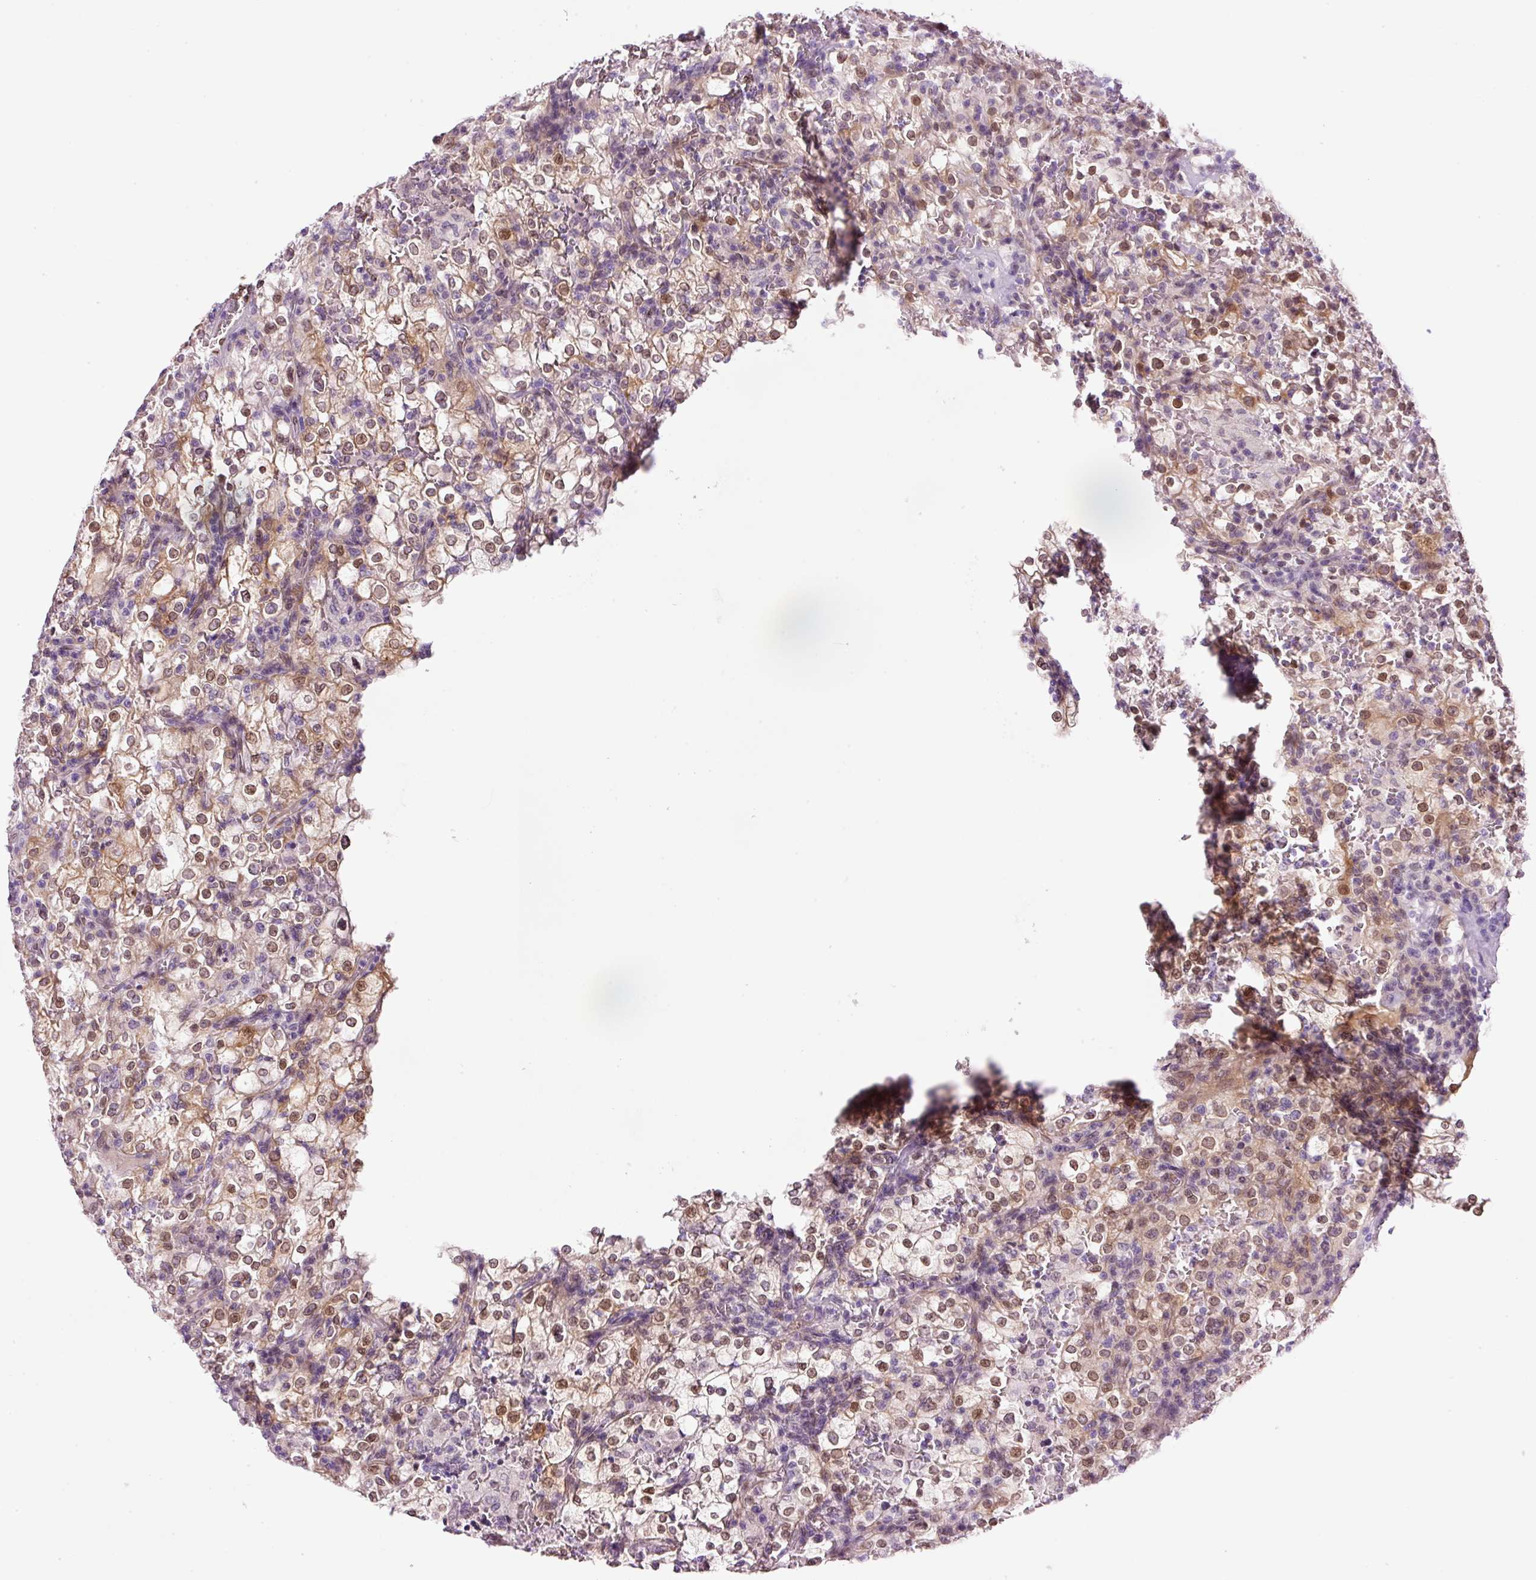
{"staining": {"intensity": "moderate", "quantity": ">75%", "location": "nuclear"}, "tissue": "renal cancer", "cell_type": "Tumor cells", "image_type": "cancer", "snomed": [{"axis": "morphology", "description": "Adenocarcinoma, NOS"}, {"axis": "topography", "description": "Kidney"}], "caption": "Protein analysis of renal cancer tissue displays moderate nuclear staining in about >75% of tumor cells. The protein of interest is shown in brown color, while the nuclei are stained blue.", "gene": "ZNF224", "patient": {"sex": "female", "age": 74}}